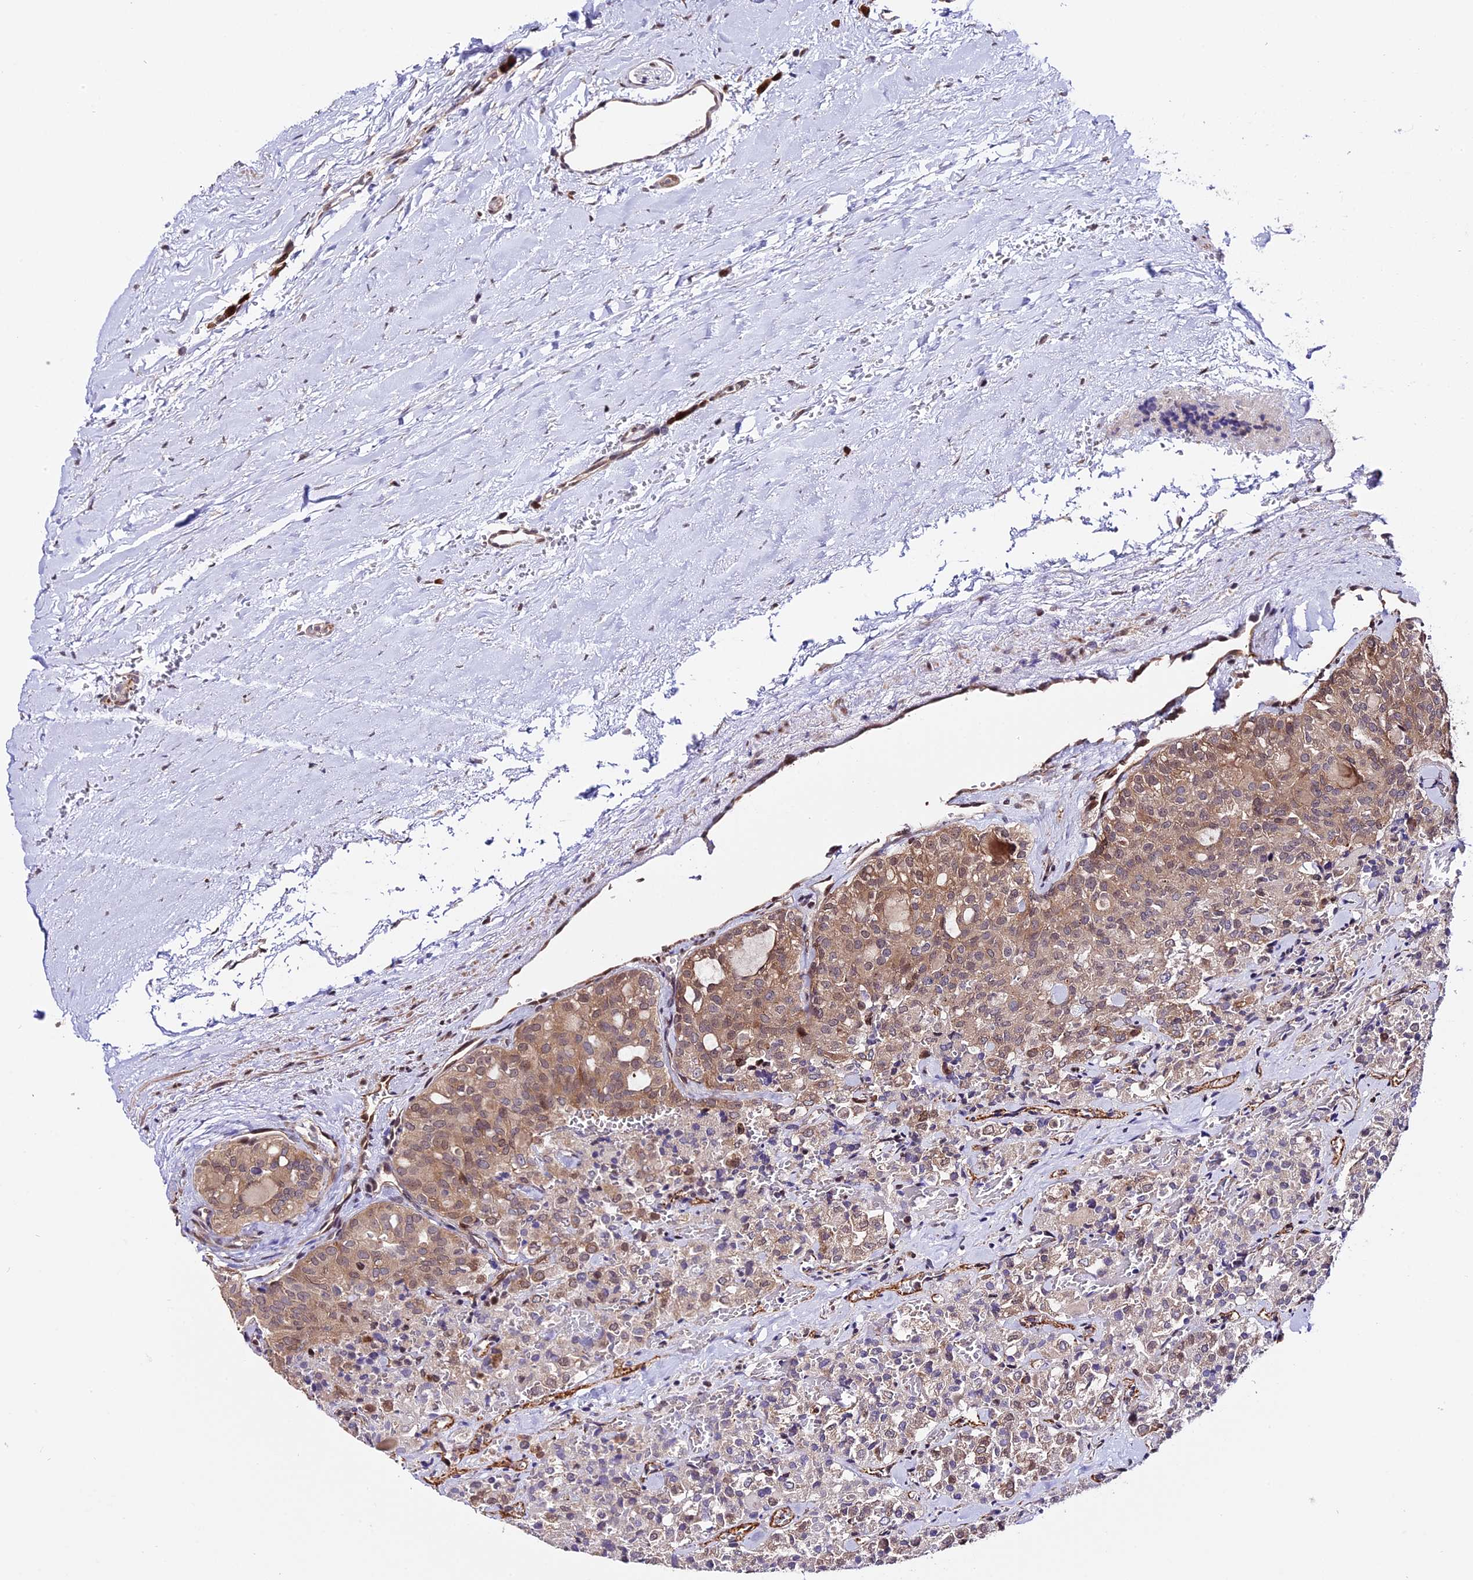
{"staining": {"intensity": "moderate", "quantity": "25%-75%", "location": "cytoplasmic/membranous"}, "tissue": "thyroid cancer", "cell_type": "Tumor cells", "image_type": "cancer", "snomed": [{"axis": "morphology", "description": "Follicular adenoma carcinoma, NOS"}, {"axis": "topography", "description": "Thyroid gland"}], "caption": "IHC (DAB) staining of human thyroid follicular adenoma carcinoma displays moderate cytoplasmic/membranous protein positivity in approximately 25%-75% of tumor cells. (DAB = brown stain, brightfield microscopy at high magnification).", "gene": "HERPUD1", "patient": {"sex": "male", "age": 75}}